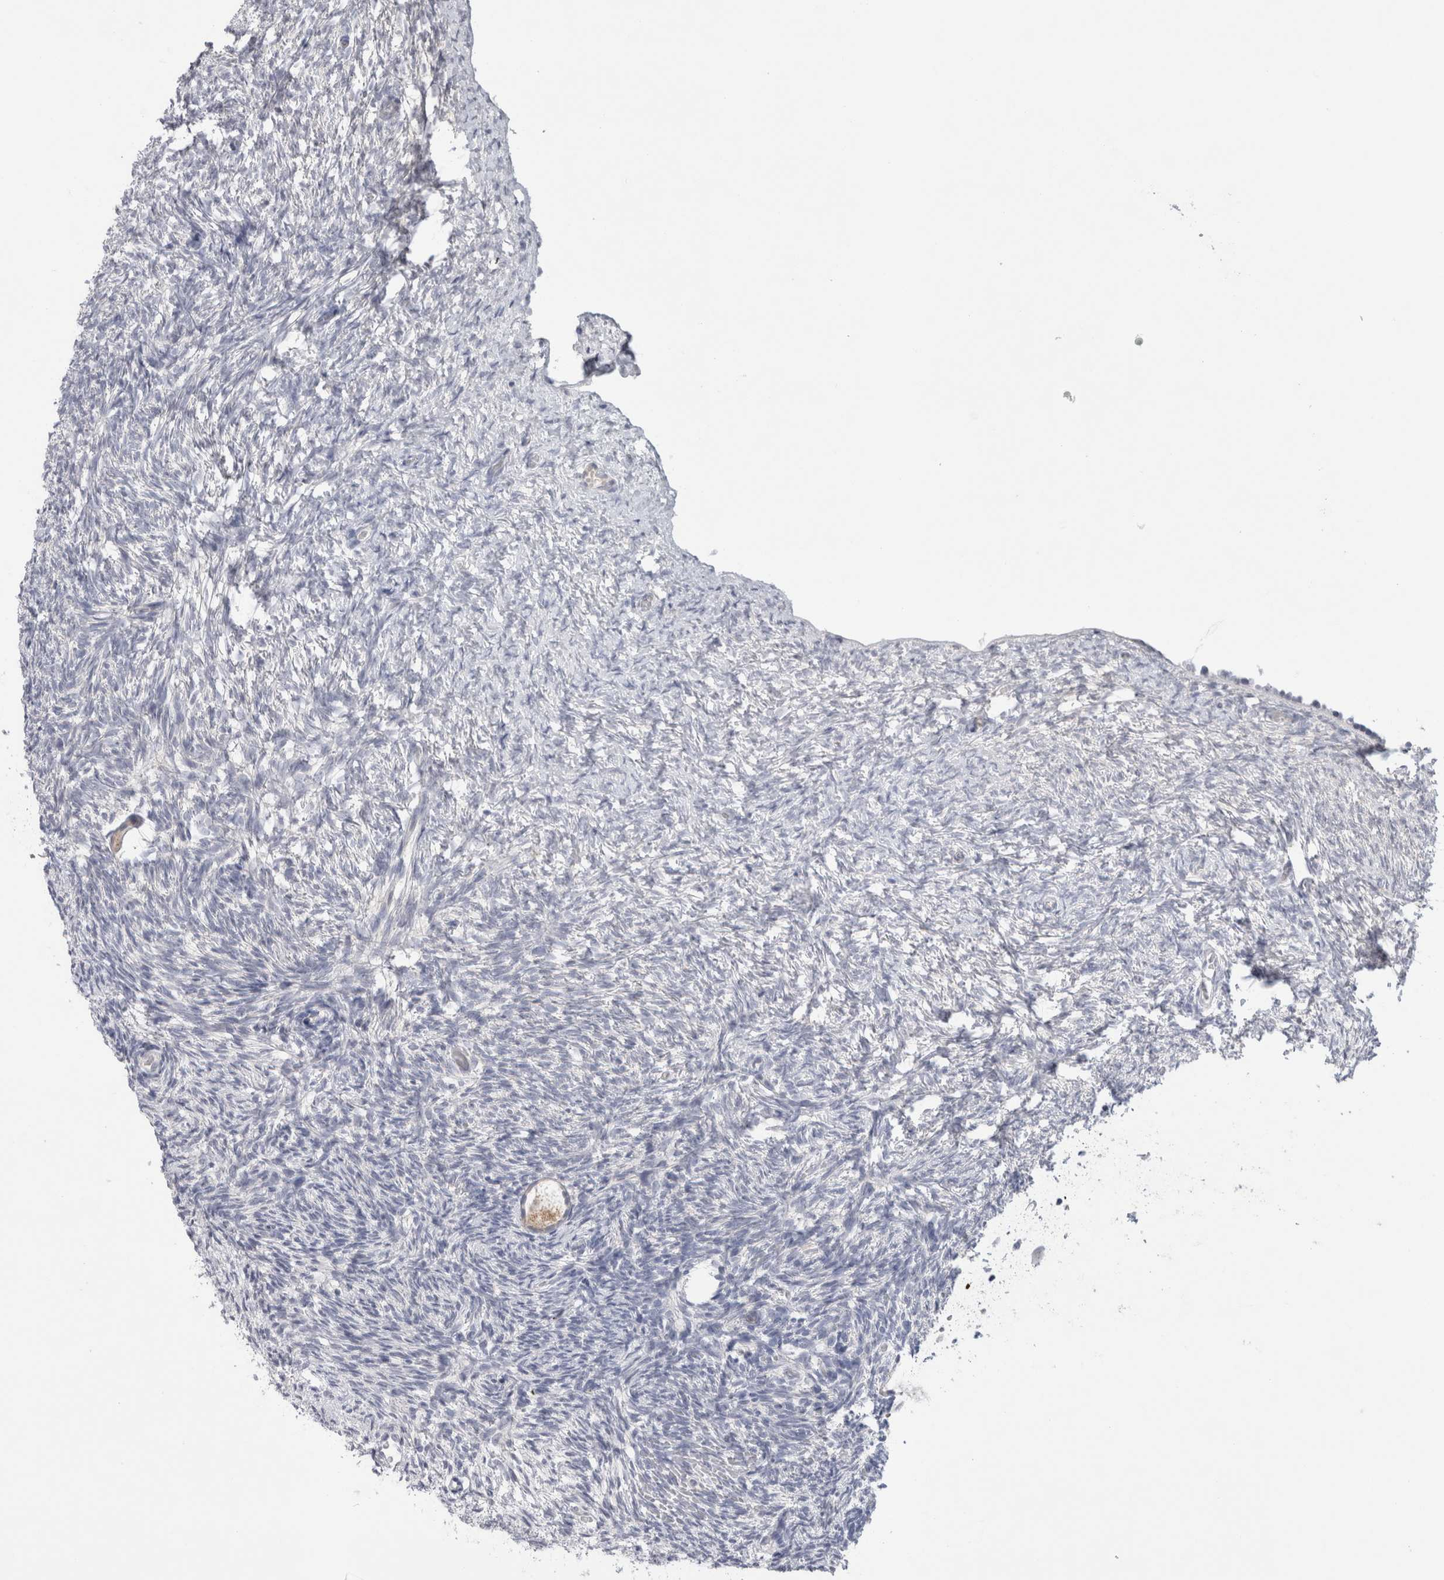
{"staining": {"intensity": "weak", "quantity": "25%-75%", "location": "cytoplasmic/membranous"}, "tissue": "ovary", "cell_type": "Follicle cells", "image_type": "normal", "snomed": [{"axis": "morphology", "description": "Normal tissue, NOS"}, {"axis": "topography", "description": "Ovary"}], "caption": "Ovary stained with DAB immunohistochemistry (IHC) displays low levels of weak cytoplasmic/membranous expression in about 25%-75% of follicle cells.", "gene": "TONSL", "patient": {"sex": "female", "age": 34}}